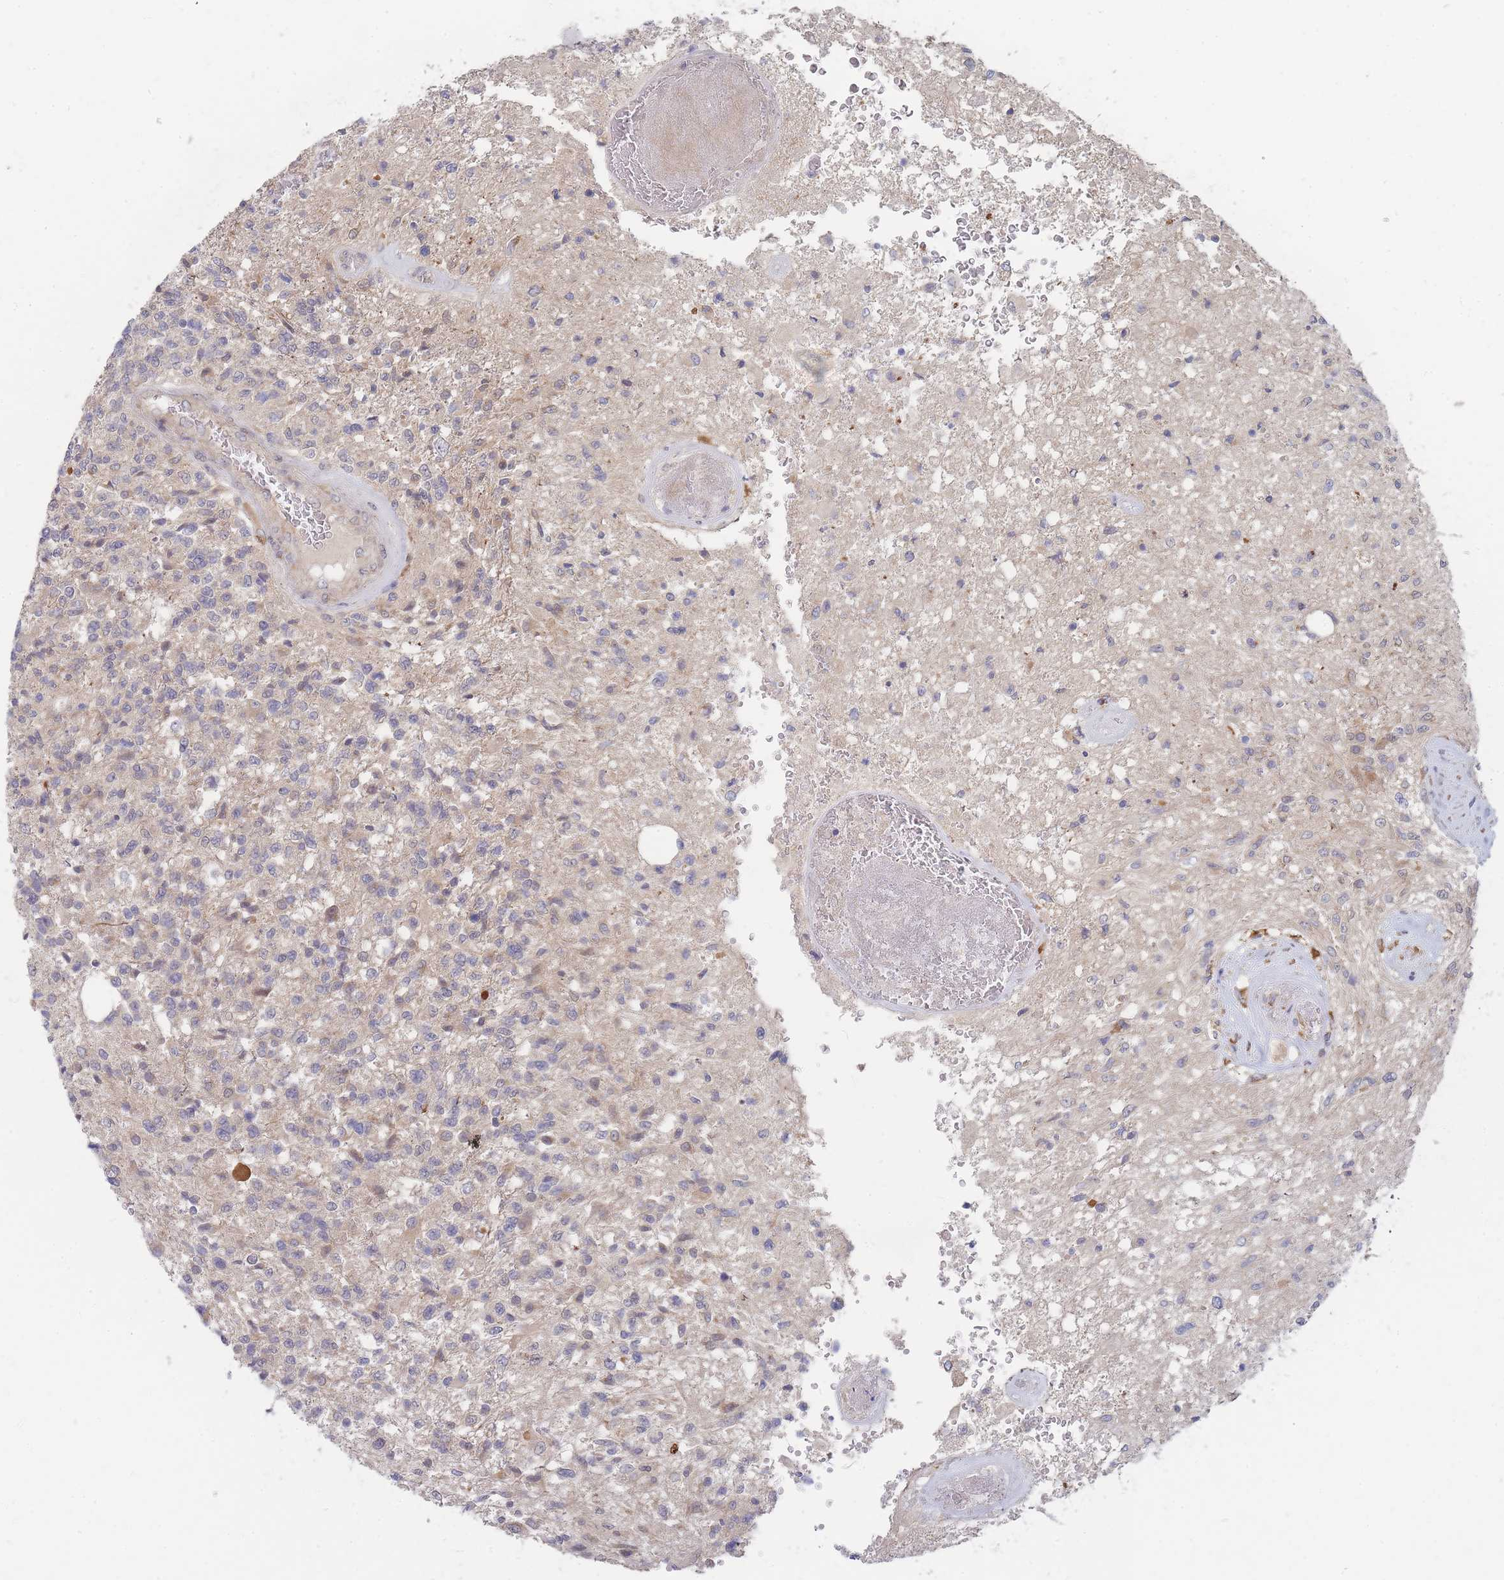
{"staining": {"intensity": "weak", "quantity": "<25%", "location": "cytoplasmic/membranous"}, "tissue": "glioma", "cell_type": "Tumor cells", "image_type": "cancer", "snomed": [{"axis": "morphology", "description": "Glioma, malignant, High grade"}, {"axis": "topography", "description": "Brain"}], "caption": "DAB immunohistochemical staining of malignant glioma (high-grade) reveals no significant staining in tumor cells.", "gene": "SLC35F5", "patient": {"sex": "male", "age": 56}}